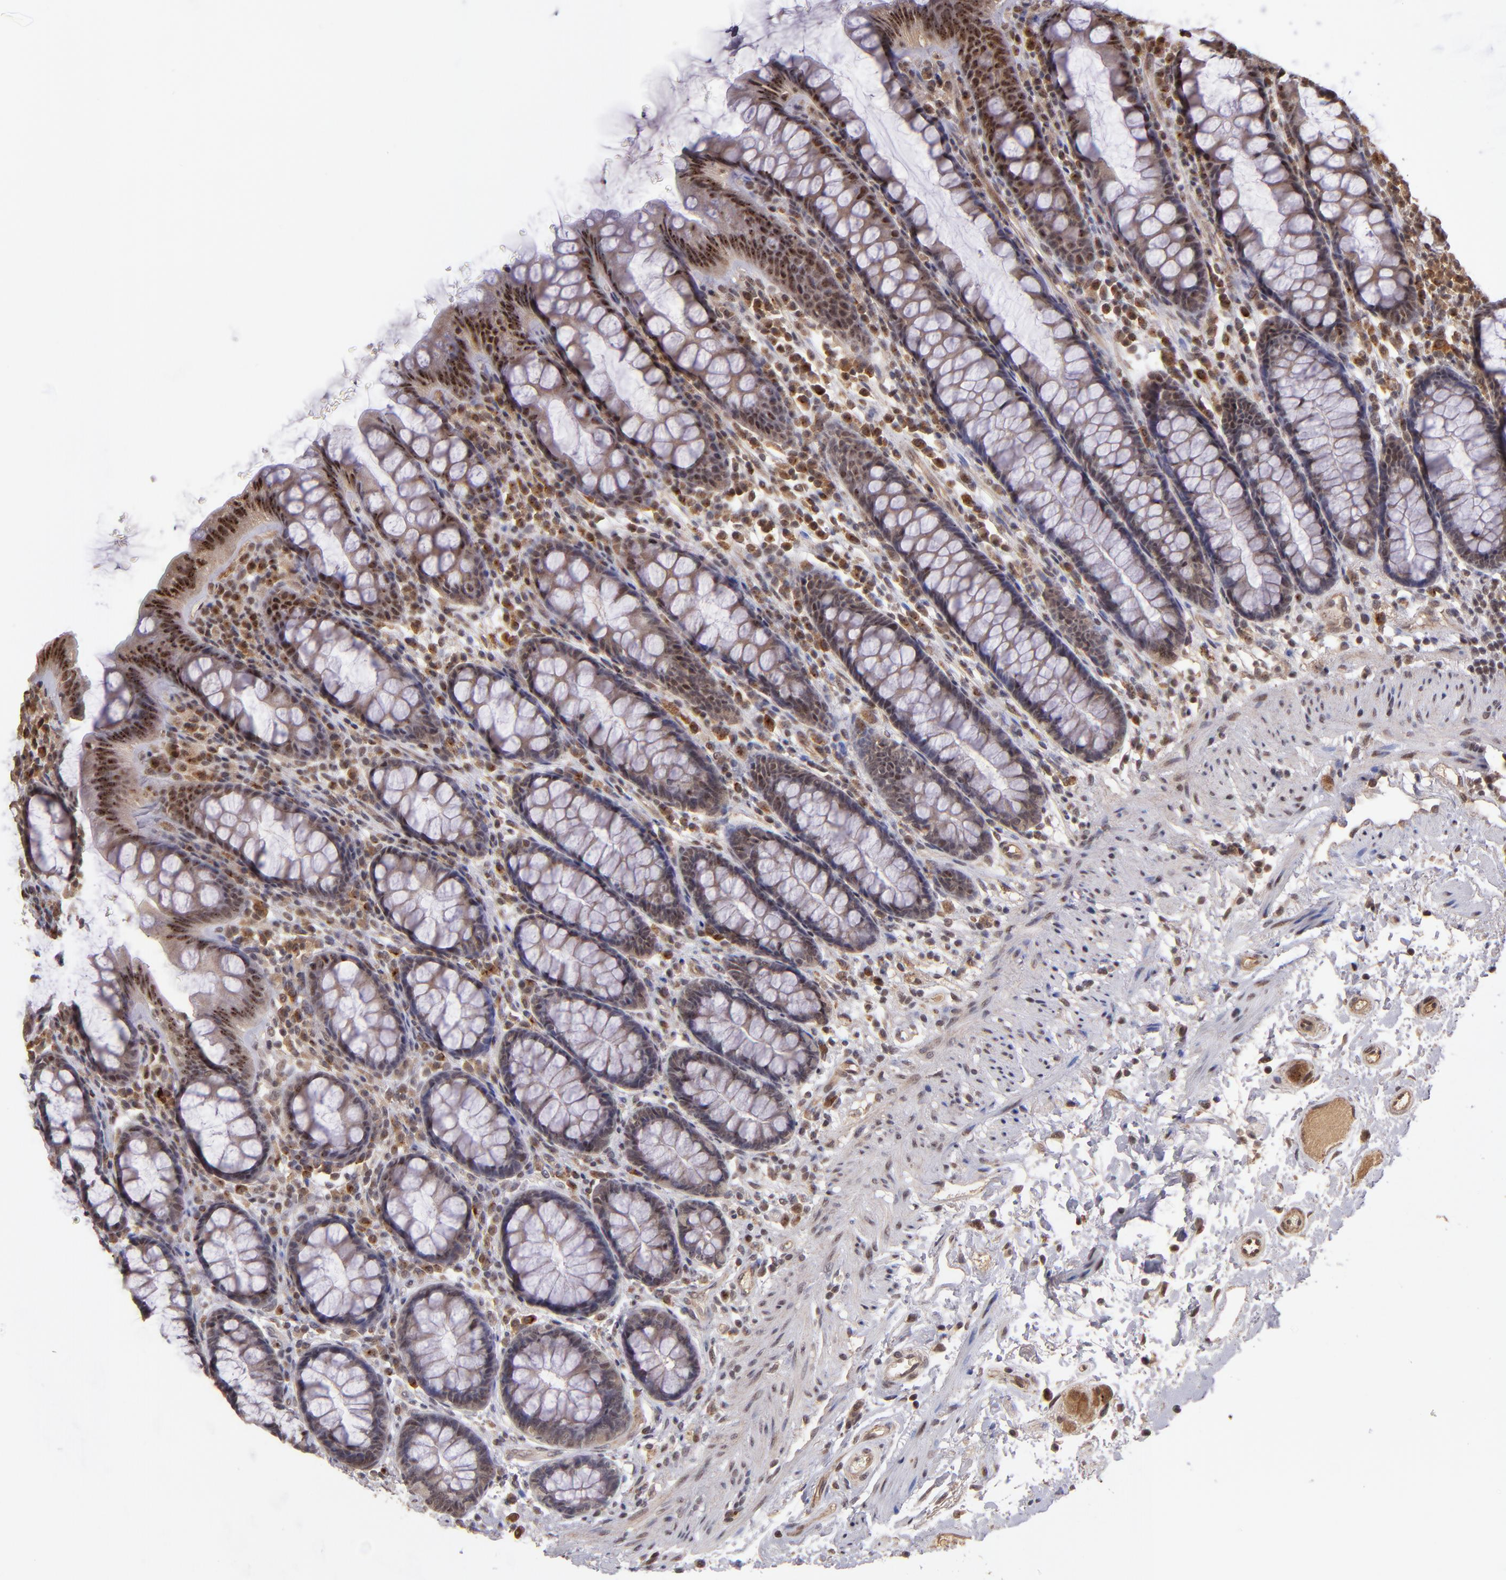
{"staining": {"intensity": "moderate", "quantity": ">75%", "location": "nuclear"}, "tissue": "rectum", "cell_type": "Glandular cells", "image_type": "normal", "snomed": [{"axis": "morphology", "description": "Normal tissue, NOS"}, {"axis": "topography", "description": "Rectum"}], "caption": "Approximately >75% of glandular cells in benign rectum exhibit moderate nuclear protein positivity as visualized by brown immunohistochemical staining.", "gene": "ABHD12B", "patient": {"sex": "male", "age": 92}}